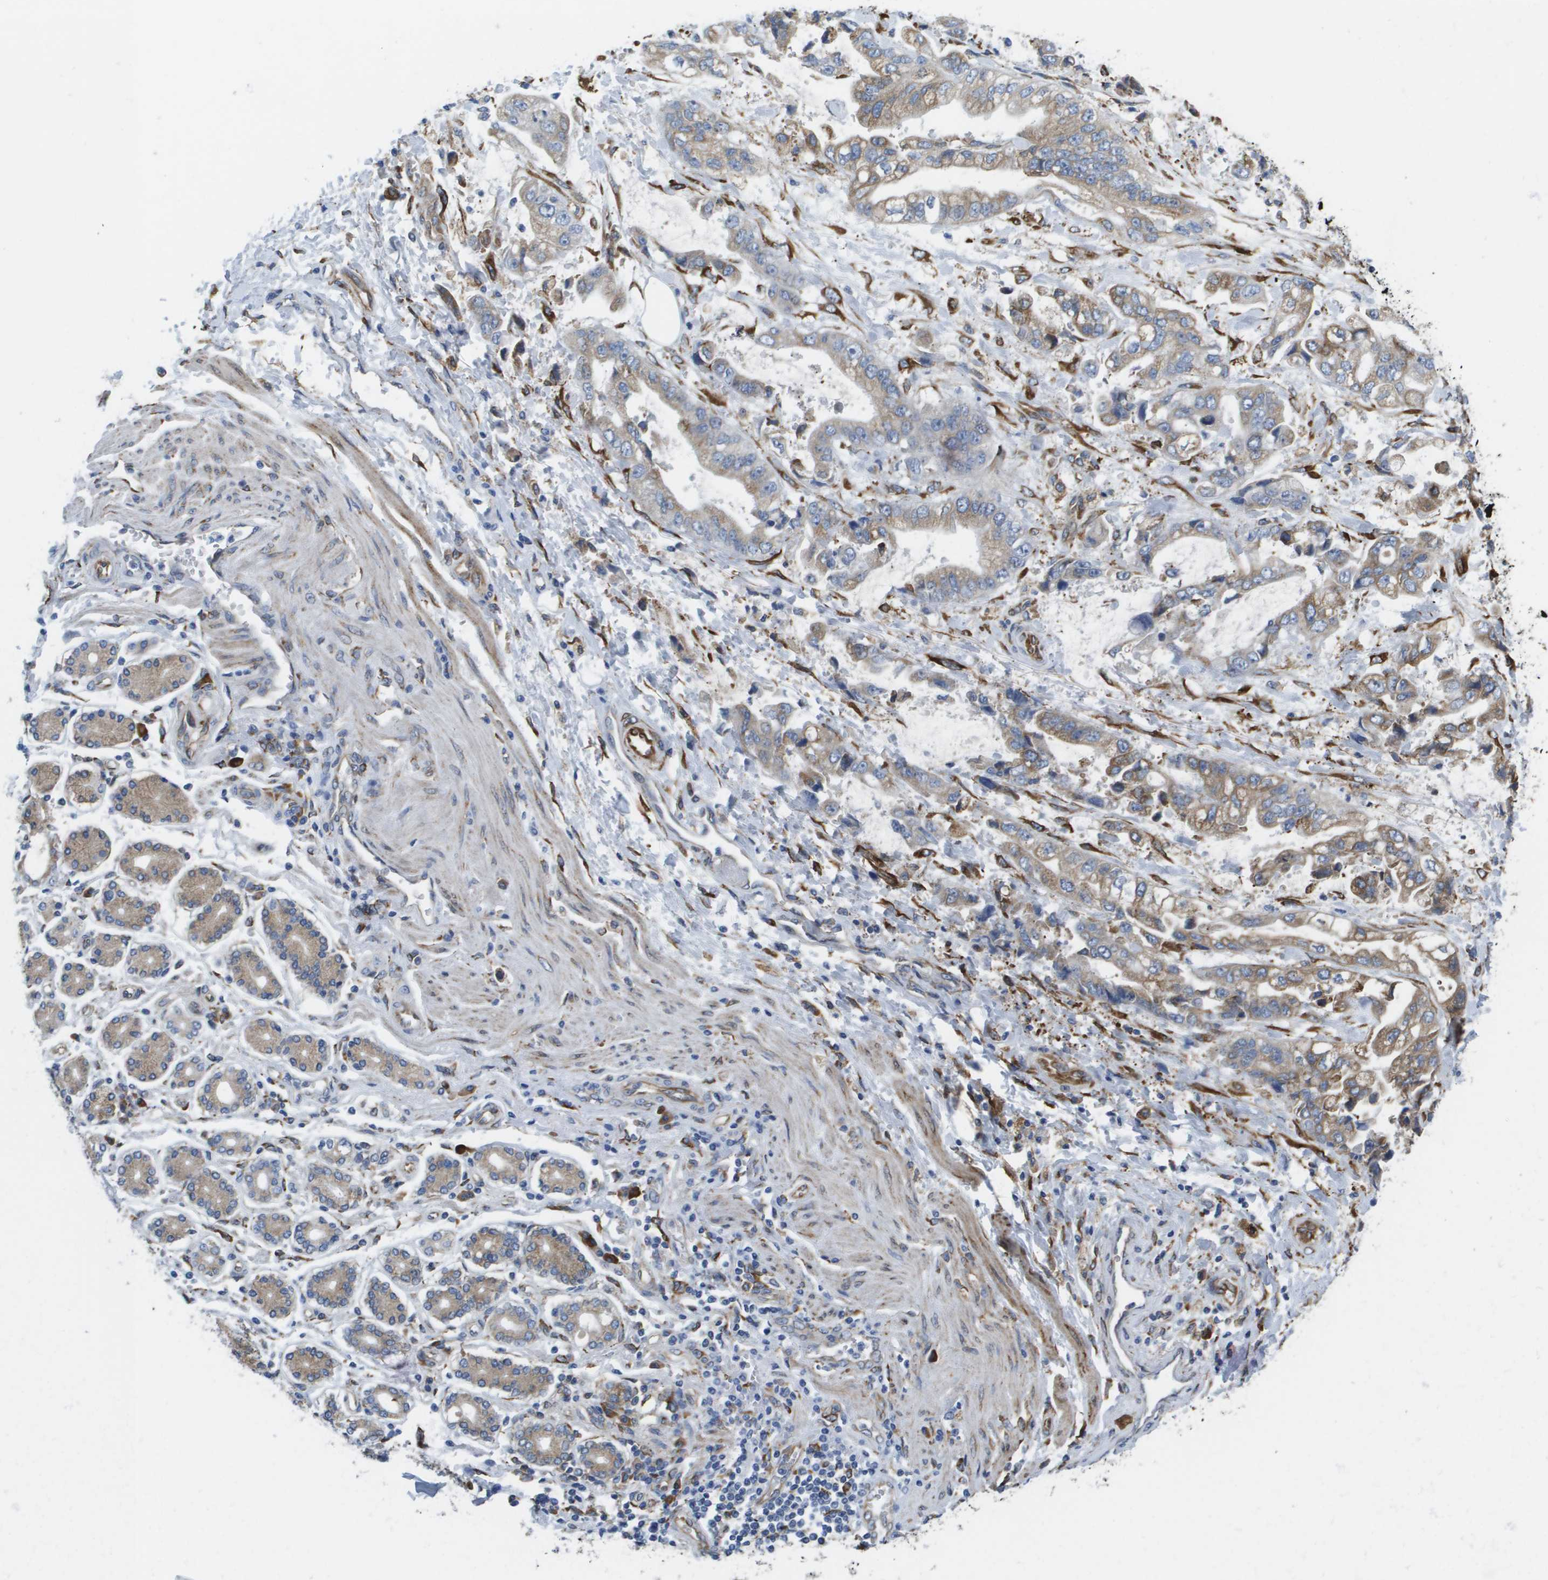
{"staining": {"intensity": "moderate", "quantity": "25%-75%", "location": "cytoplasmic/membranous"}, "tissue": "stomach cancer", "cell_type": "Tumor cells", "image_type": "cancer", "snomed": [{"axis": "morphology", "description": "Normal tissue, NOS"}, {"axis": "morphology", "description": "Adenocarcinoma, NOS"}, {"axis": "topography", "description": "Stomach"}], "caption": "DAB (3,3'-diaminobenzidine) immunohistochemical staining of human stomach cancer (adenocarcinoma) demonstrates moderate cytoplasmic/membranous protein expression in about 25%-75% of tumor cells.", "gene": "ST3GAL2", "patient": {"sex": "male", "age": 62}}